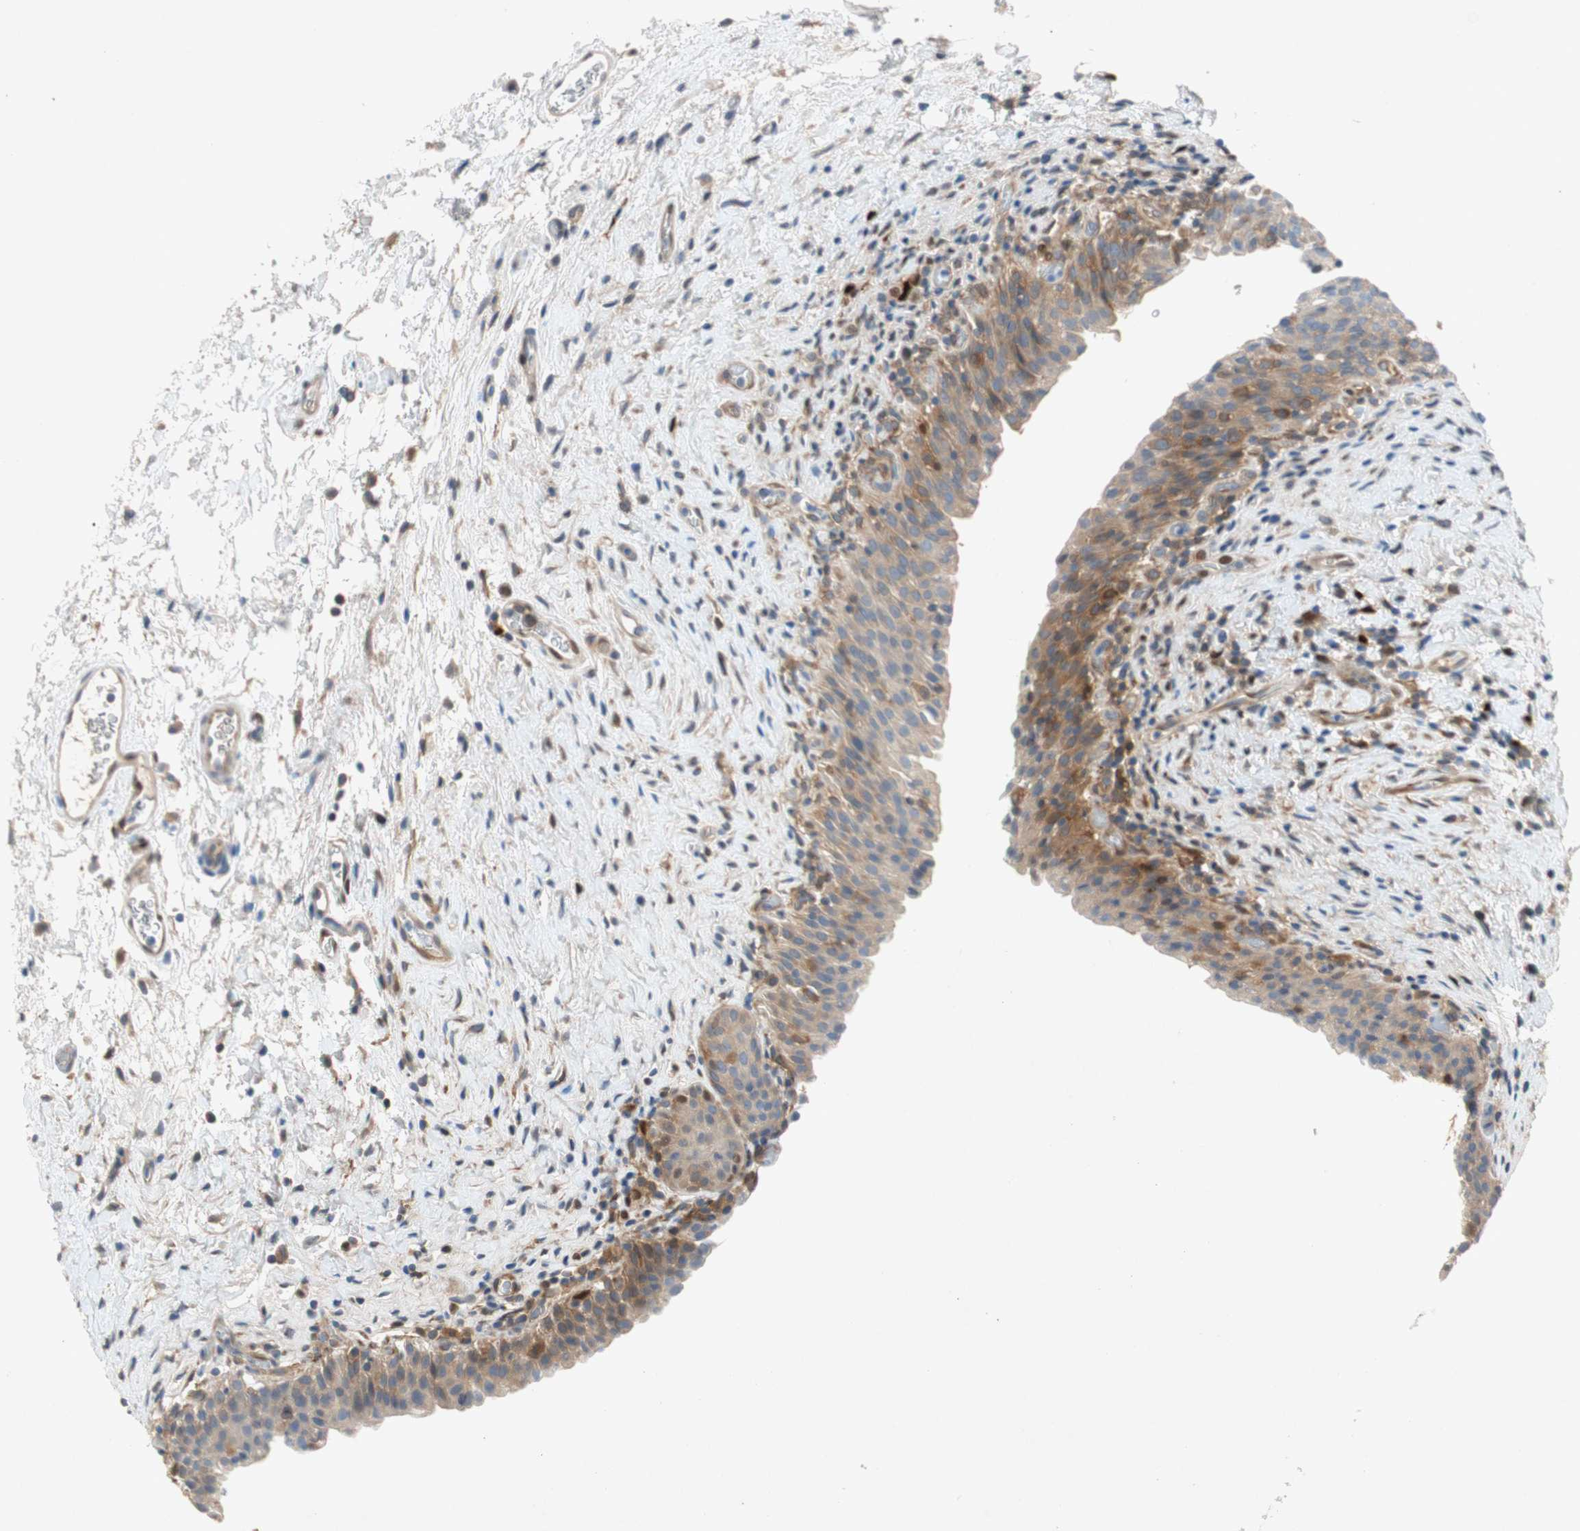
{"staining": {"intensity": "weak", "quantity": ">75%", "location": "cytoplasmic/membranous"}, "tissue": "urinary bladder", "cell_type": "Urothelial cells", "image_type": "normal", "snomed": [{"axis": "morphology", "description": "Normal tissue, NOS"}, {"axis": "topography", "description": "Urinary bladder"}], "caption": "Approximately >75% of urothelial cells in unremarkable human urinary bladder show weak cytoplasmic/membranous protein staining as visualized by brown immunohistochemical staining.", "gene": "RELB", "patient": {"sex": "male", "age": 51}}